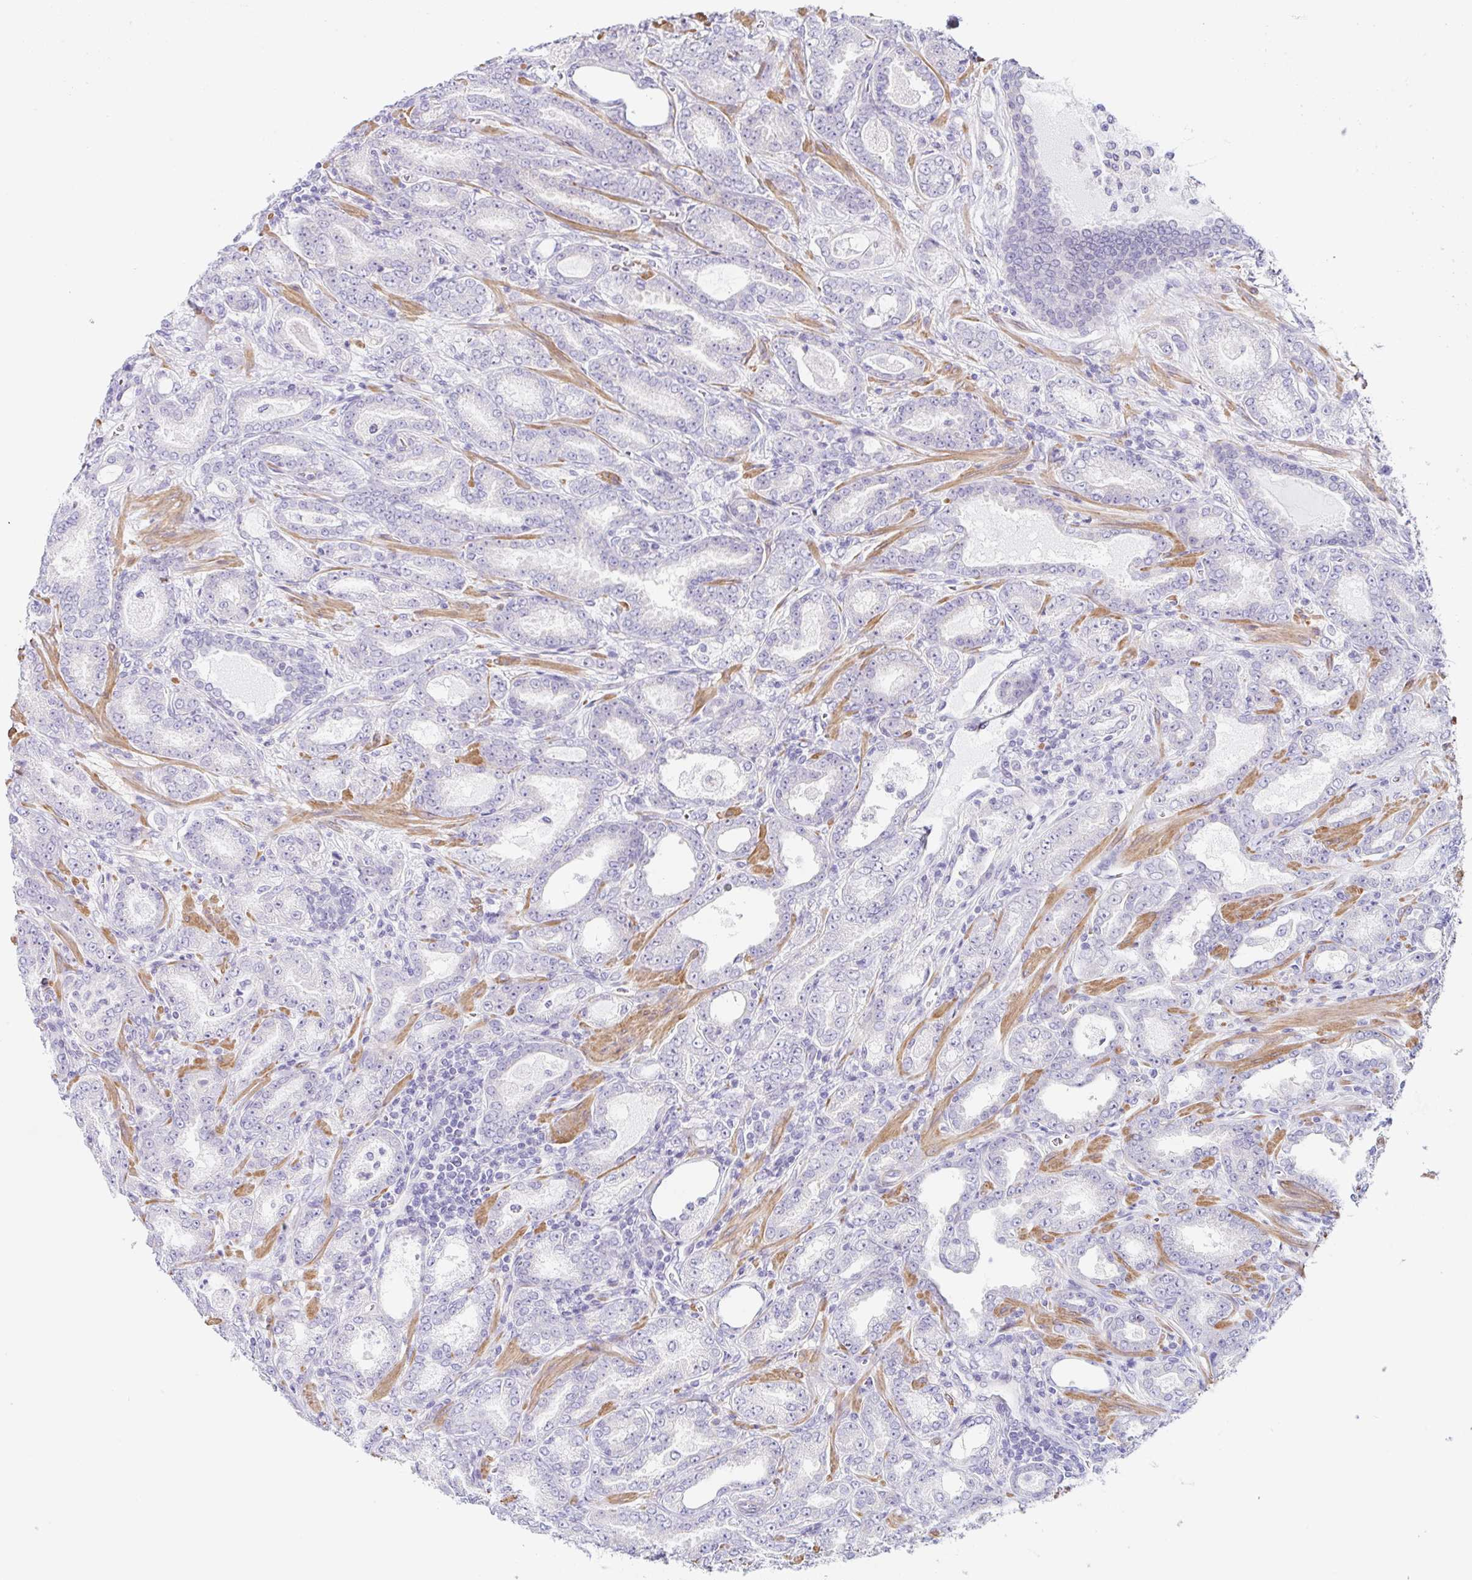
{"staining": {"intensity": "negative", "quantity": "none", "location": "none"}, "tissue": "prostate cancer", "cell_type": "Tumor cells", "image_type": "cancer", "snomed": [{"axis": "morphology", "description": "Adenocarcinoma, High grade"}, {"axis": "topography", "description": "Prostate"}], "caption": "Human prostate cancer stained for a protein using IHC reveals no positivity in tumor cells.", "gene": "DCAF17", "patient": {"sex": "male", "age": 72}}